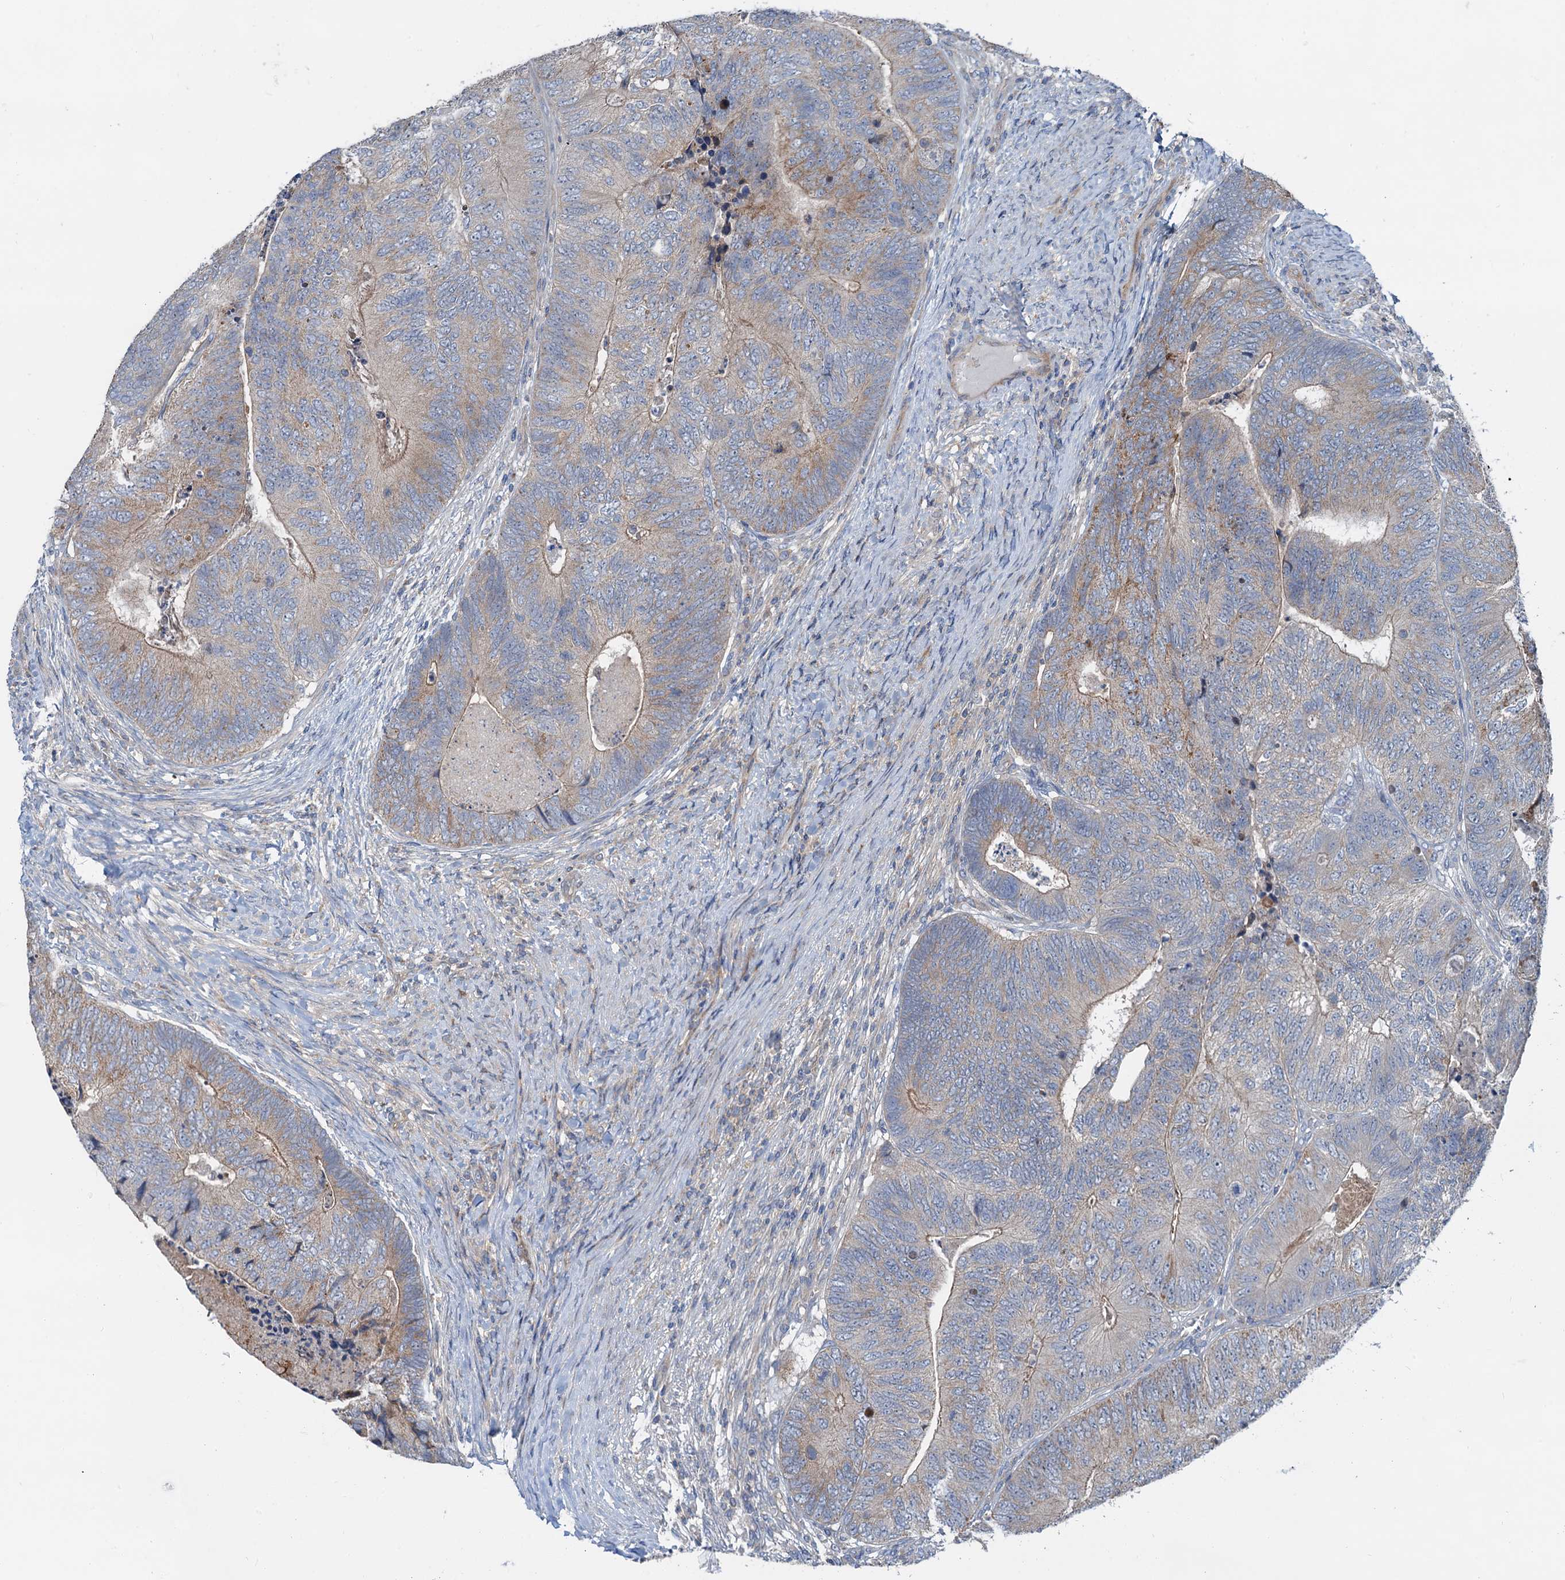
{"staining": {"intensity": "moderate", "quantity": "<25%", "location": "cytoplasmic/membranous"}, "tissue": "colorectal cancer", "cell_type": "Tumor cells", "image_type": "cancer", "snomed": [{"axis": "morphology", "description": "Adenocarcinoma, NOS"}, {"axis": "topography", "description": "Colon"}], "caption": "Immunohistochemistry (IHC) staining of colorectal cancer (adenocarcinoma), which demonstrates low levels of moderate cytoplasmic/membranous positivity in about <25% of tumor cells indicating moderate cytoplasmic/membranous protein positivity. The staining was performed using DAB (3,3'-diaminobenzidine) (brown) for protein detection and nuclei were counterstained in hematoxylin (blue).", "gene": "ANKRD26", "patient": {"sex": "female", "age": 67}}